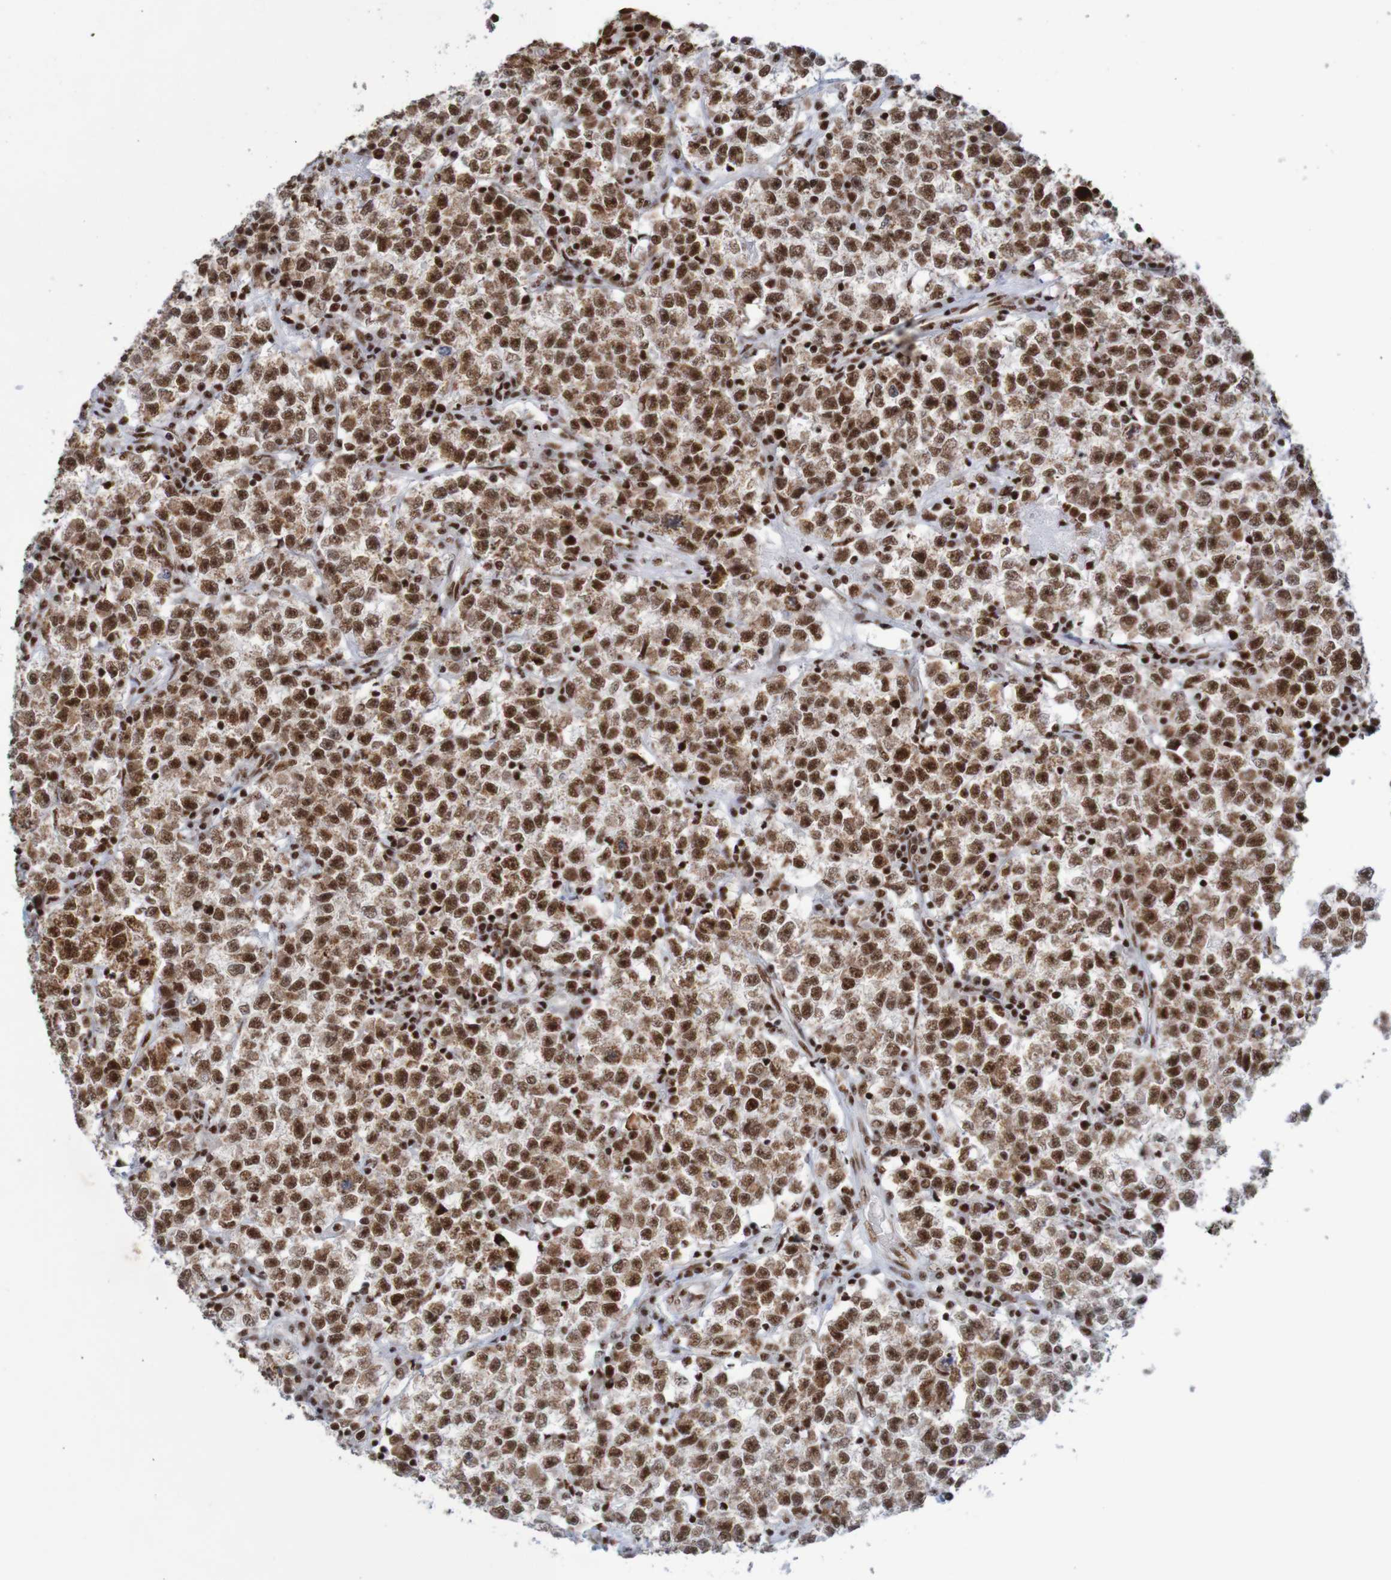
{"staining": {"intensity": "strong", "quantity": ">75%", "location": "nuclear"}, "tissue": "testis cancer", "cell_type": "Tumor cells", "image_type": "cancer", "snomed": [{"axis": "morphology", "description": "Seminoma, NOS"}, {"axis": "topography", "description": "Testis"}], "caption": "Testis cancer (seminoma) tissue exhibits strong nuclear positivity in about >75% of tumor cells, visualized by immunohistochemistry. The staining was performed using DAB (3,3'-diaminobenzidine), with brown indicating positive protein expression. Nuclei are stained blue with hematoxylin.", "gene": "THRAP3", "patient": {"sex": "male", "age": 22}}